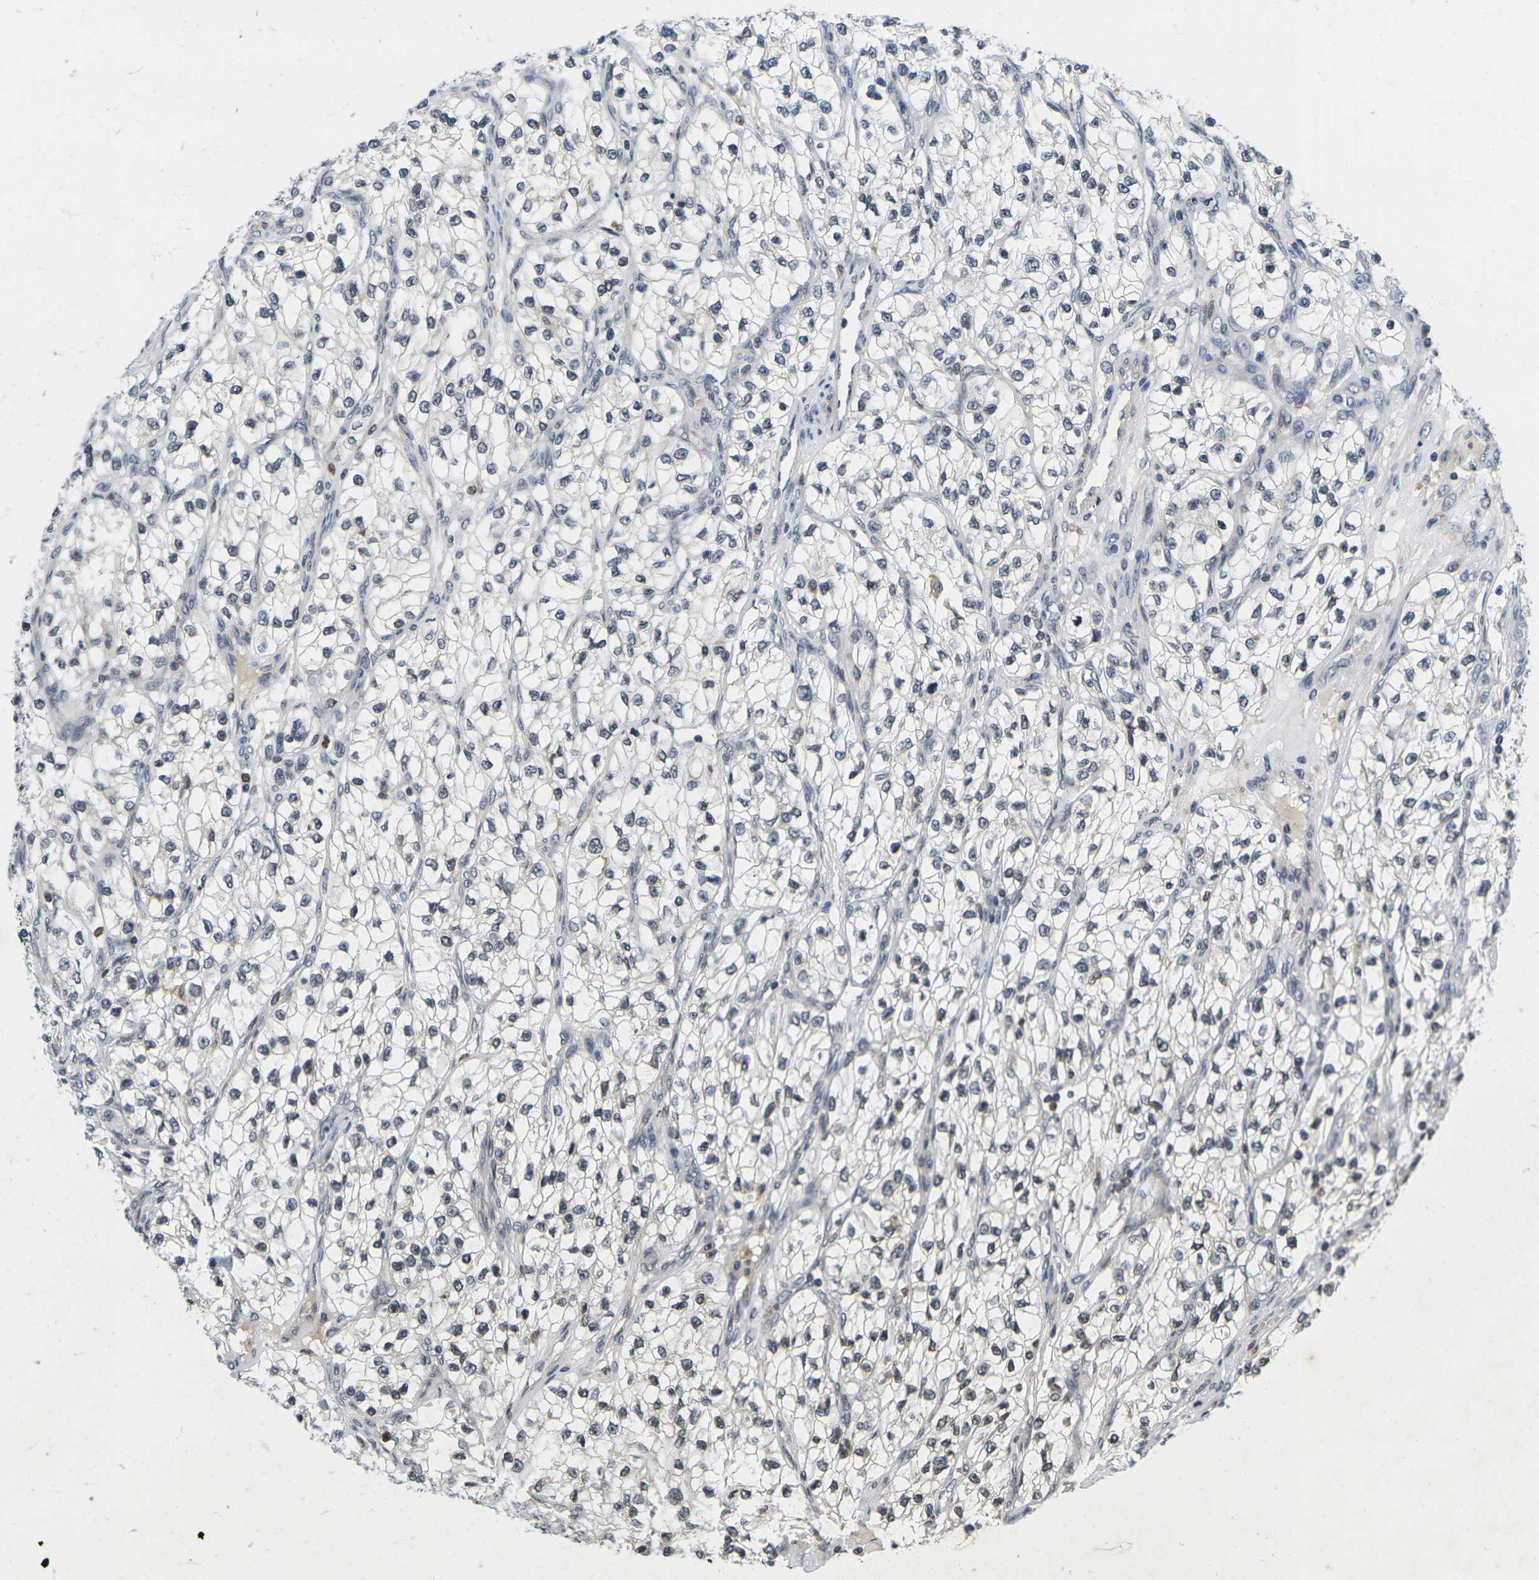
{"staining": {"intensity": "negative", "quantity": "none", "location": "none"}, "tissue": "renal cancer", "cell_type": "Tumor cells", "image_type": "cancer", "snomed": [{"axis": "morphology", "description": "Adenocarcinoma, NOS"}, {"axis": "topography", "description": "Kidney"}], "caption": "The histopathology image exhibits no significant positivity in tumor cells of renal adenocarcinoma.", "gene": "C1QC", "patient": {"sex": "female", "age": 57}}